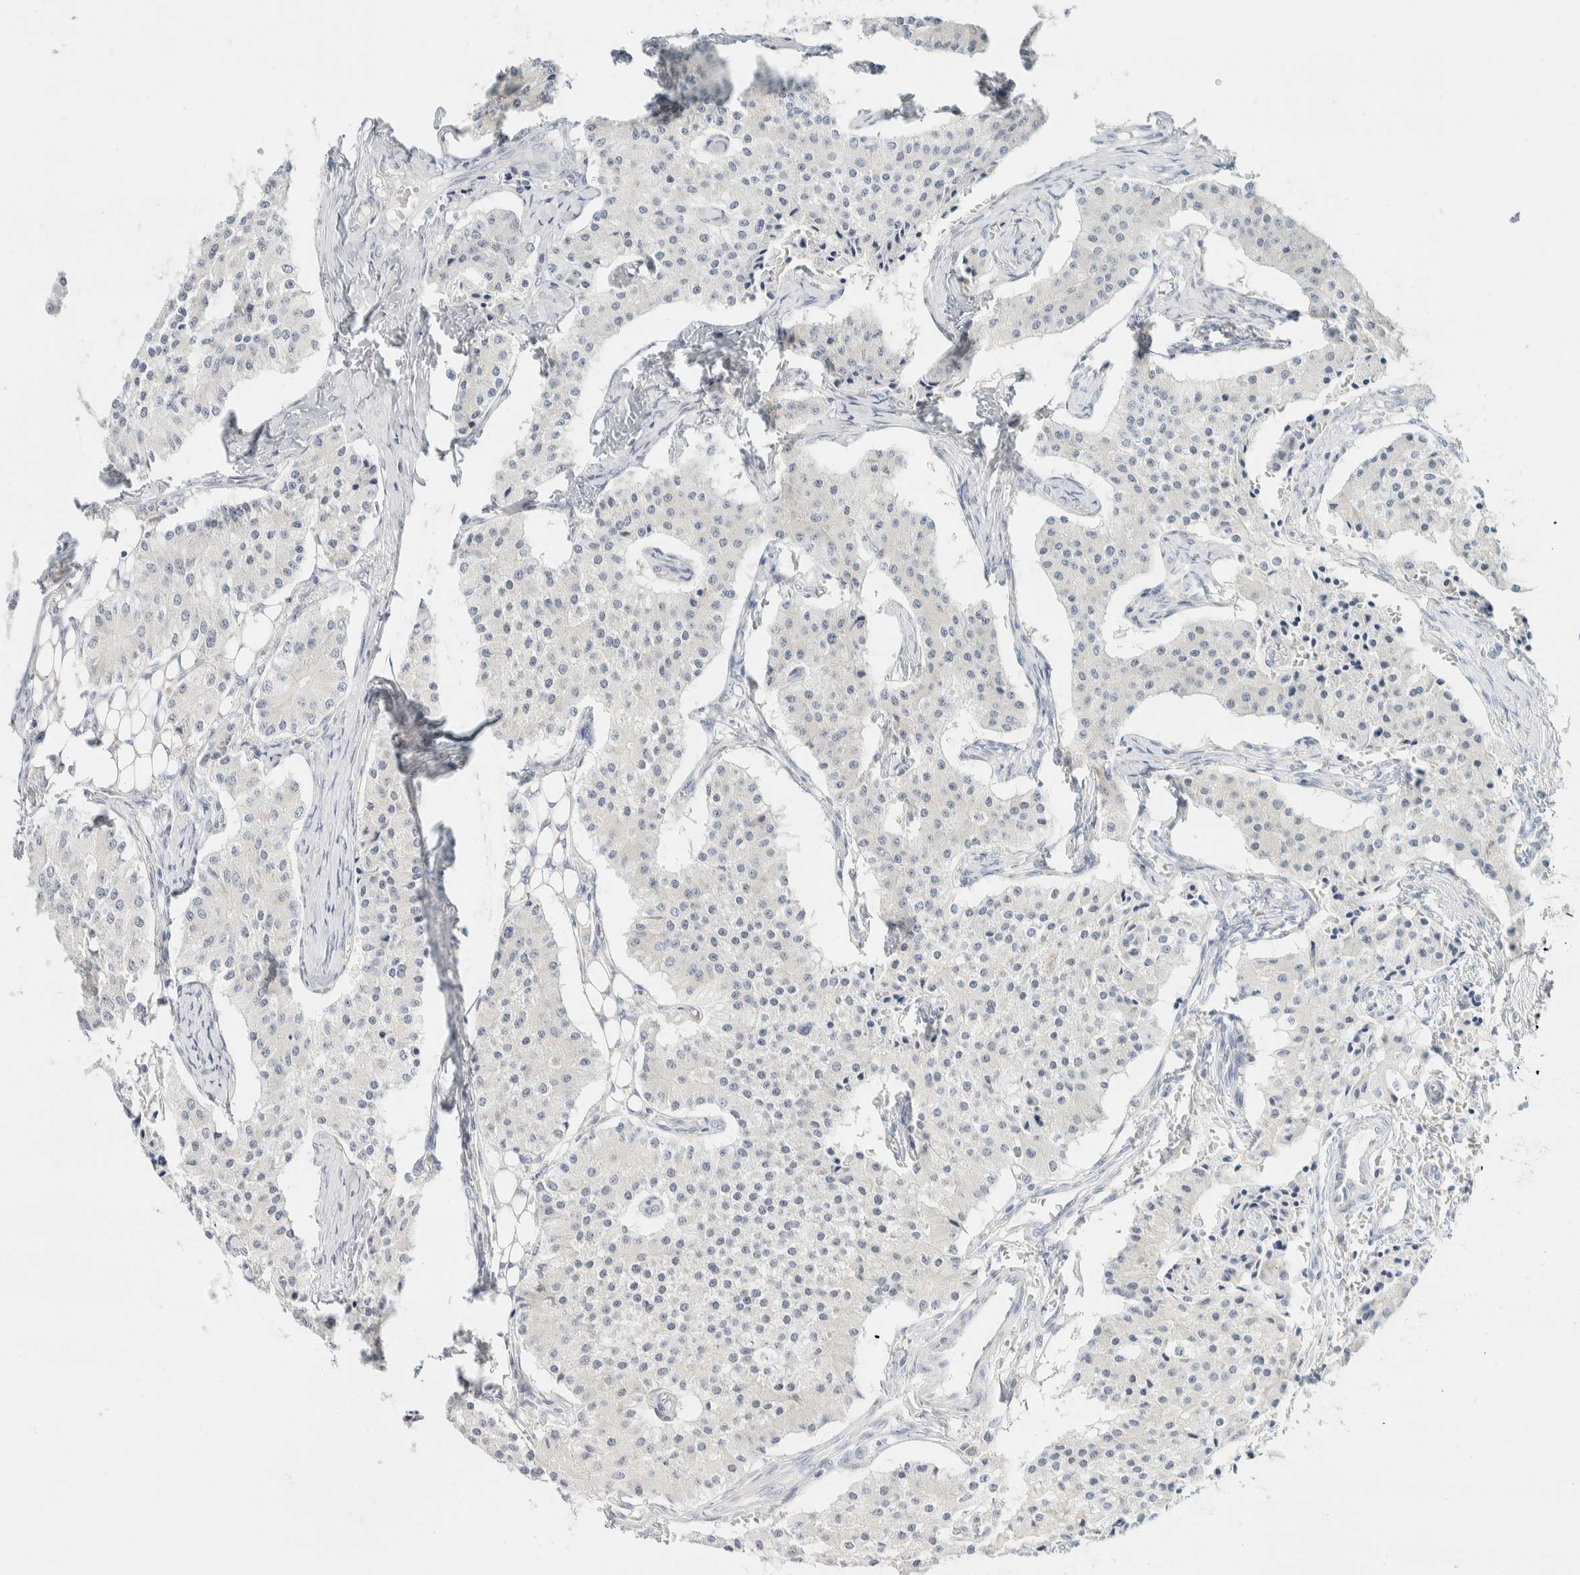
{"staining": {"intensity": "negative", "quantity": "none", "location": "none"}, "tissue": "carcinoid", "cell_type": "Tumor cells", "image_type": "cancer", "snomed": [{"axis": "morphology", "description": "Carcinoid, malignant, NOS"}, {"axis": "topography", "description": "Colon"}], "caption": "Immunohistochemistry of carcinoid exhibits no staining in tumor cells. The staining is performed using DAB brown chromogen with nuclei counter-stained in using hematoxylin.", "gene": "SPNS3", "patient": {"sex": "female", "age": 52}}